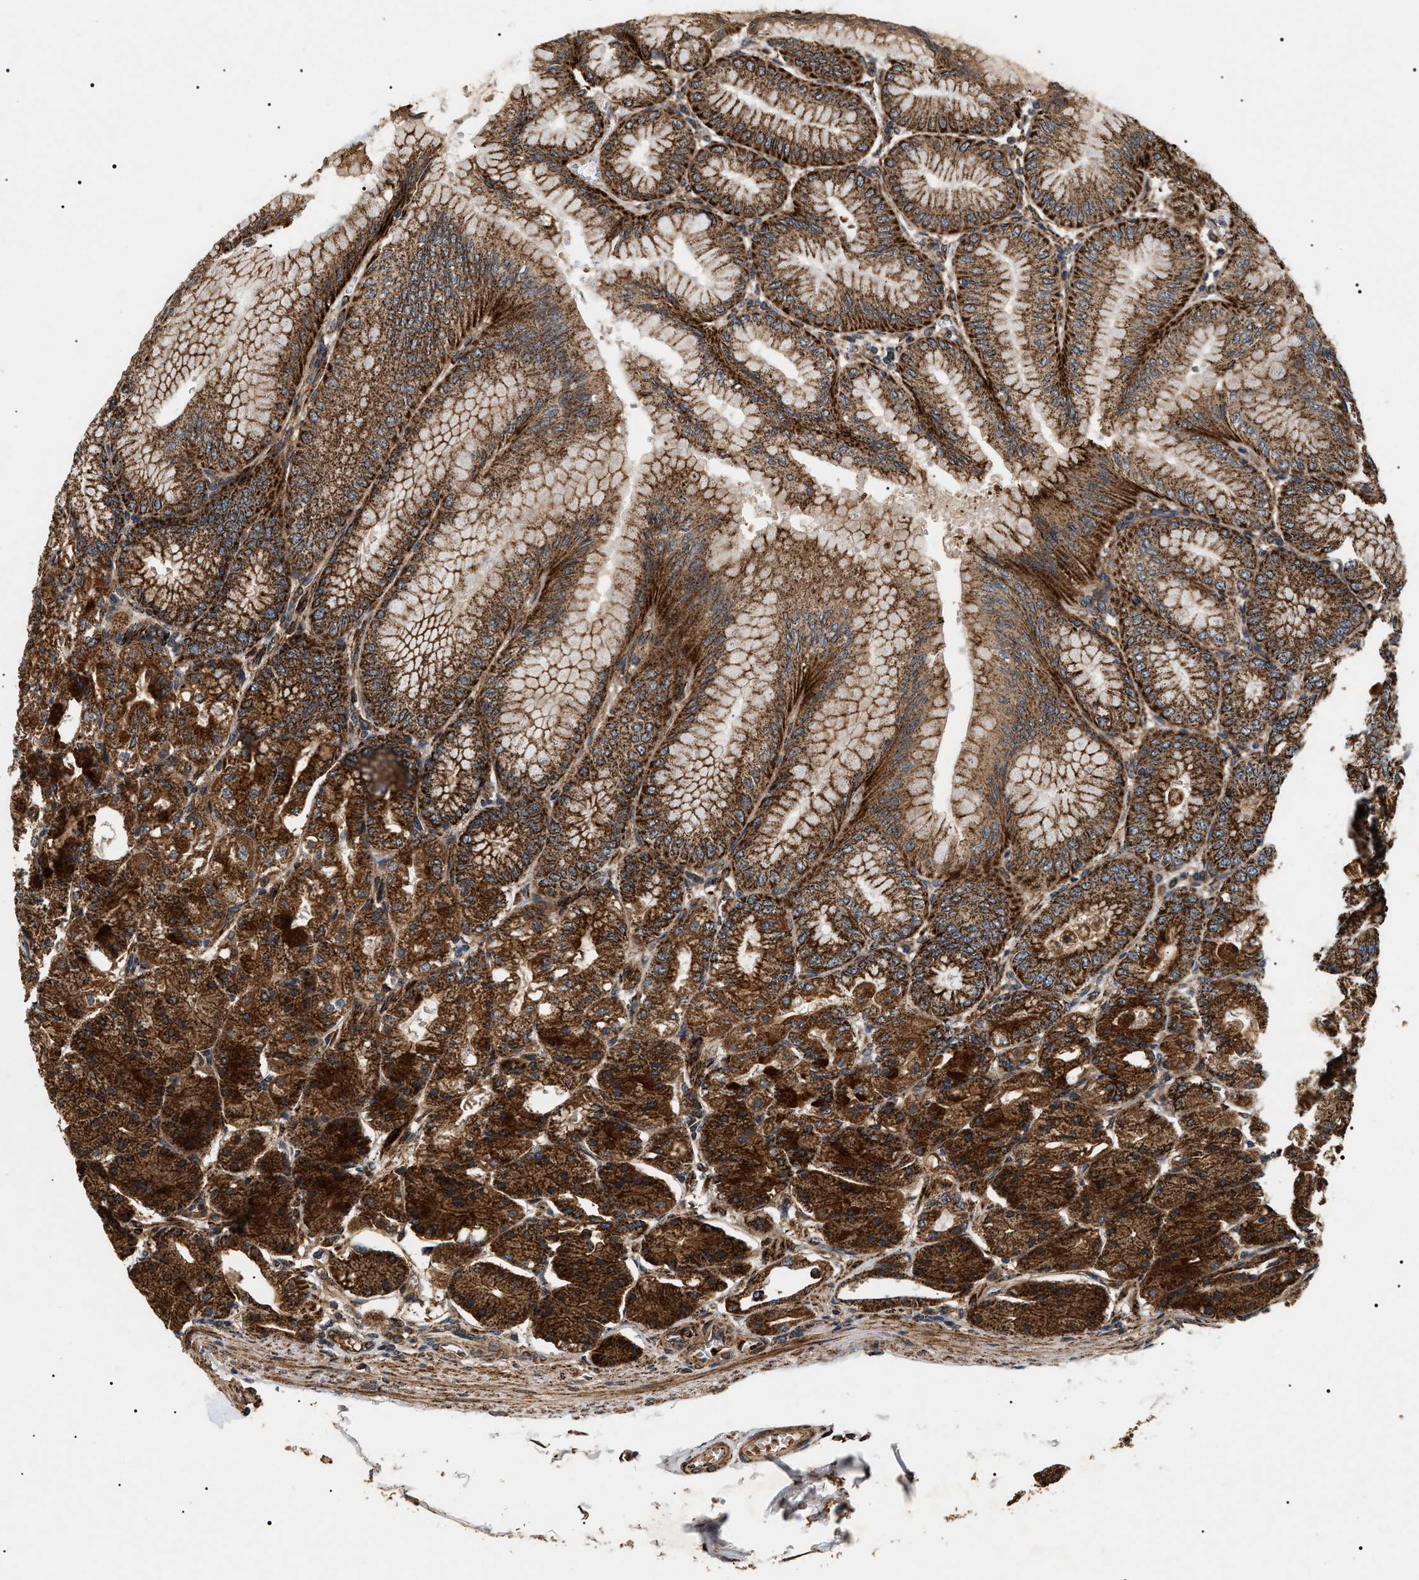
{"staining": {"intensity": "strong", "quantity": ">75%", "location": "cytoplasmic/membranous"}, "tissue": "stomach", "cell_type": "Glandular cells", "image_type": "normal", "snomed": [{"axis": "morphology", "description": "Normal tissue, NOS"}, {"axis": "topography", "description": "Stomach, lower"}], "caption": "Protein staining of benign stomach displays strong cytoplasmic/membranous expression in approximately >75% of glandular cells. (Stains: DAB in brown, nuclei in blue, Microscopy: brightfield microscopy at high magnification).", "gene": "ZBTB26", "patient": {"sex": "male", "age": 71}}